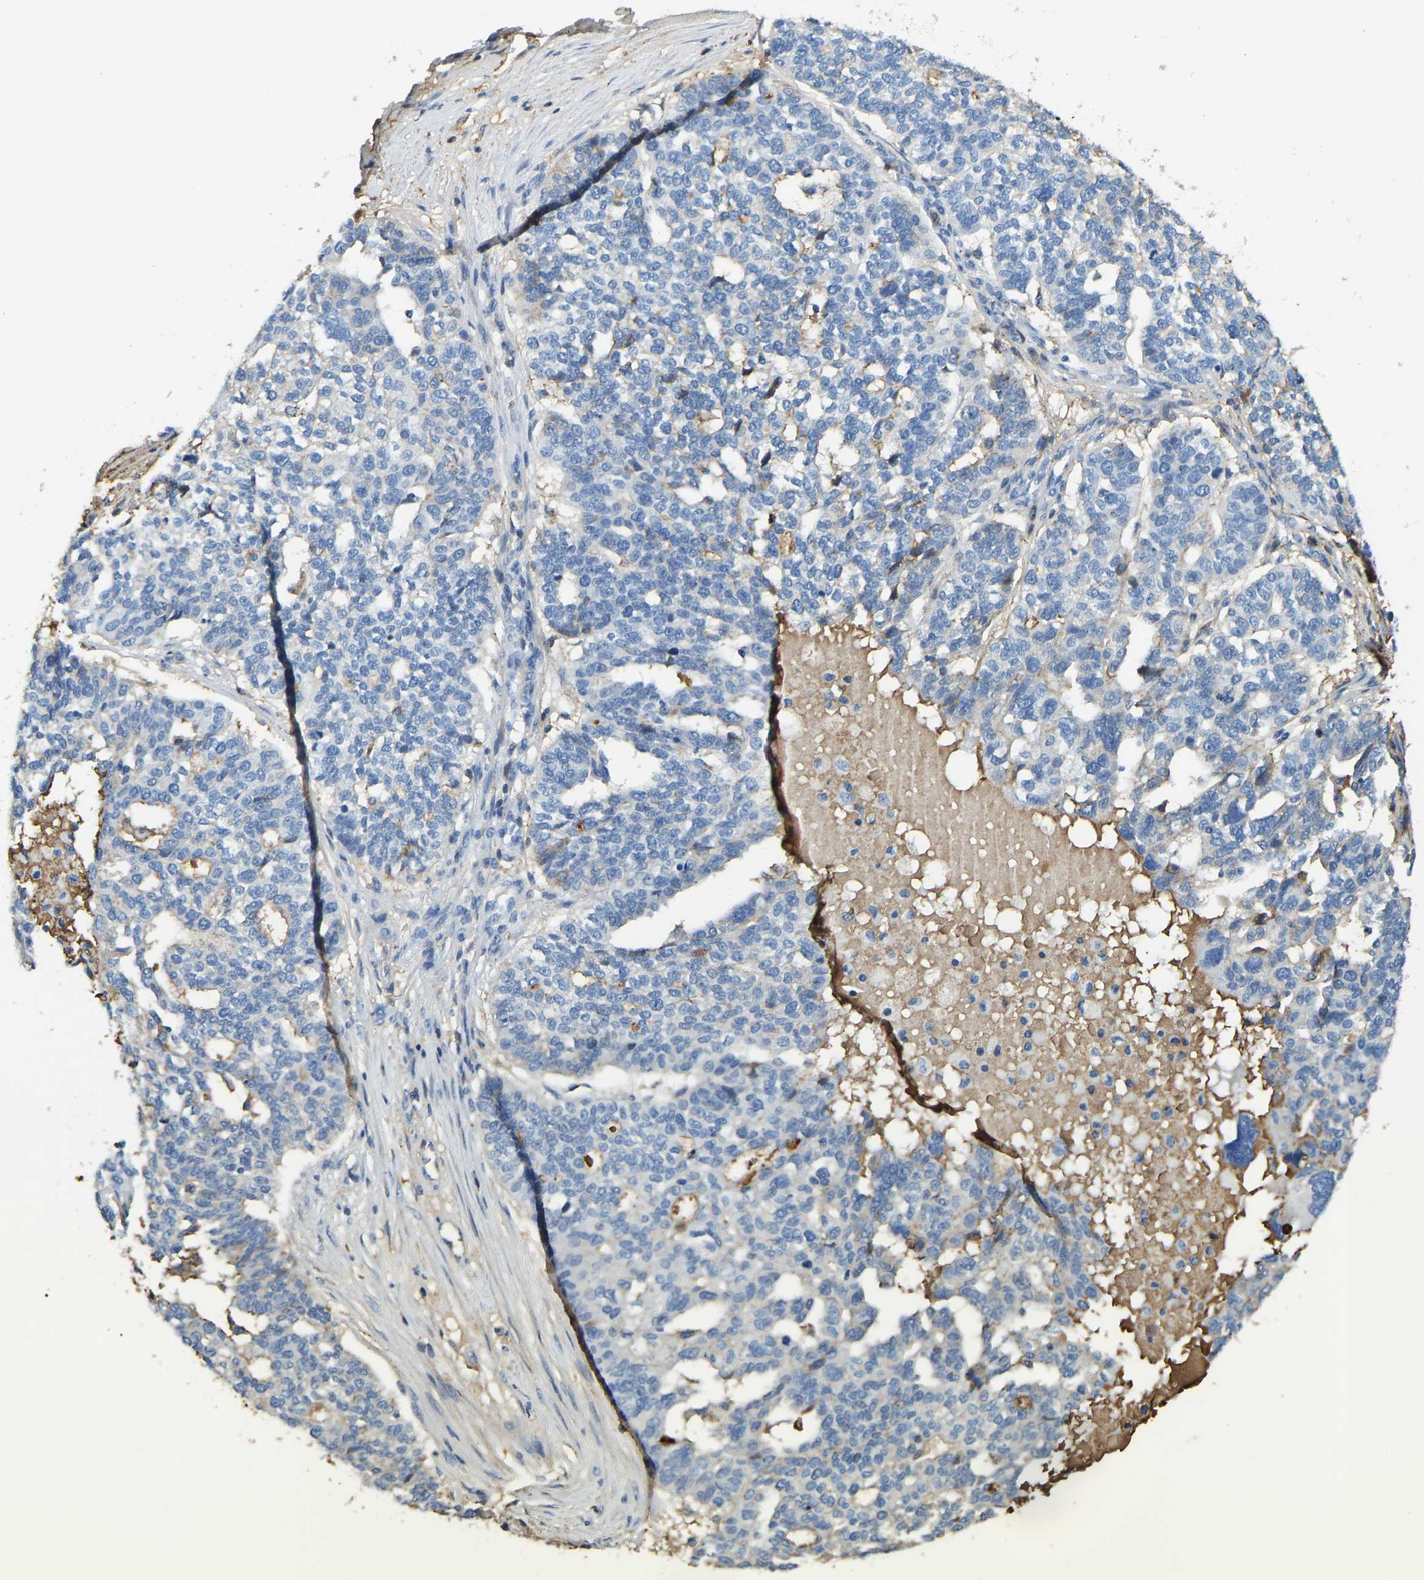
{"staining": {"intensity": "negative", "quantity": "none", "location": "none"}, "tissue": "ovarian cancer", "cell_type": "Tumor cells", "image_type": "cancer", "snomed": [{"axis": "morphology", "description": "Cystadenocarcinoma, serous, NOS"}, {"axis": "topography", "description": "Ovary"}], "caption": "An image of ovarian cancer (serous cystadenocarcinoma) stained for a protein shows no brown staining in tumor cells. (DAB immunohistochemistry (IHC) with hematoxylin counter stain).", "gene": "THBS4", "patient": {"sex": "female", "age": 59}}